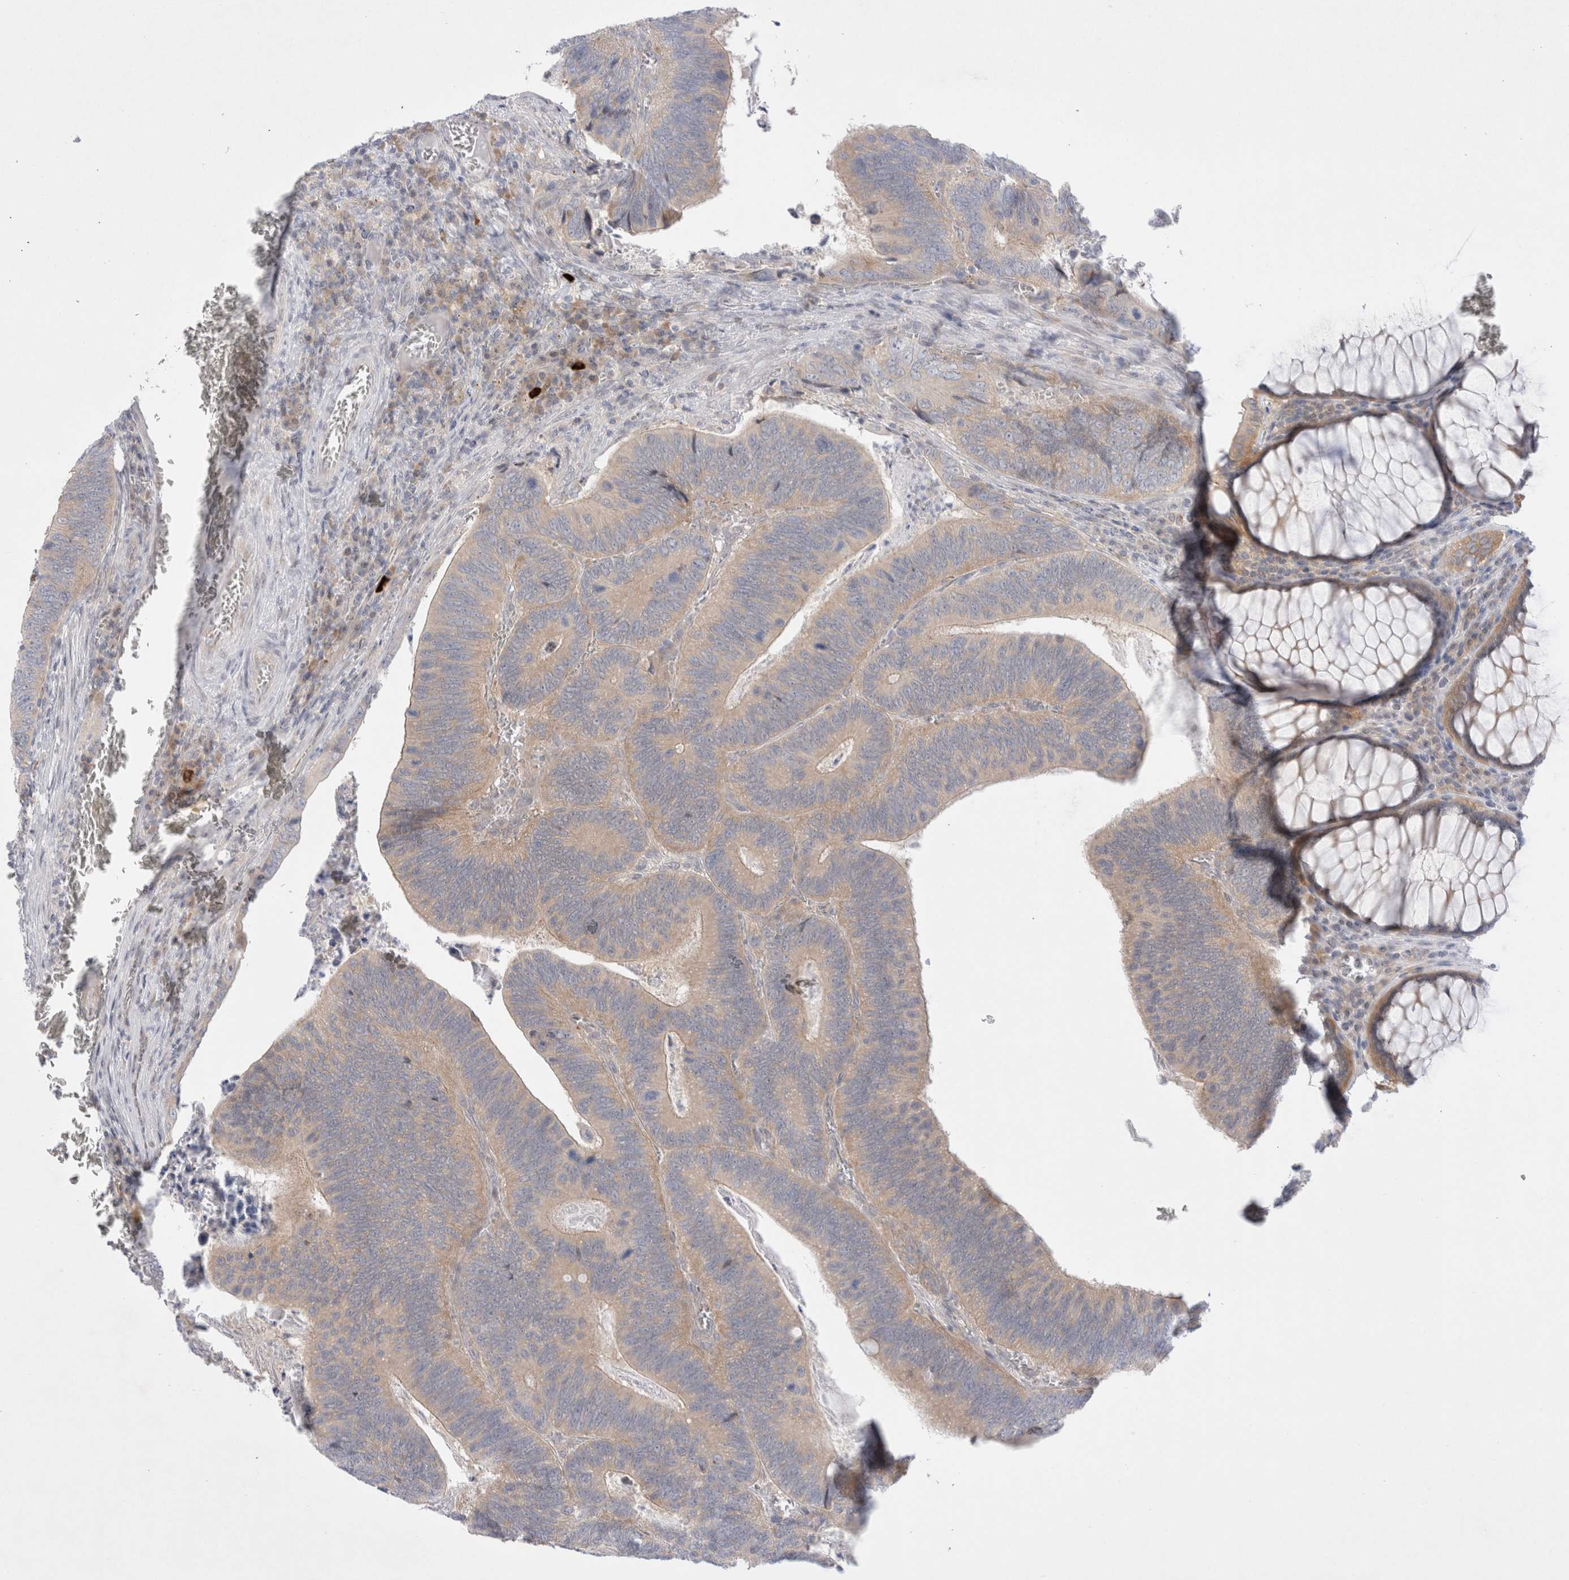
{"staining": {"intensity": "weak", "quantity": ">75%", "location": "cytoplasmic/membranous"}, "tissue": "colorectal cancer", "cell_type": "Tumor cells", "image_type": "cancer", "snomed": [{"axis": "morphology", "description": "Inflammation, NOS"}, {"axis": "morphology", "description": "Adenocarcinoma, NOS"}, {"axis": "topography", "description": "Colon"}], "caption": "IHC image of colorectal cancer stained for a protein (brown), which exhibits low levels of weak cytoplasmic/membranous staining in approximately >75% of tumor cells.", "gene": "RBM12B", "patient": {"sex": "male", "age": 72}}